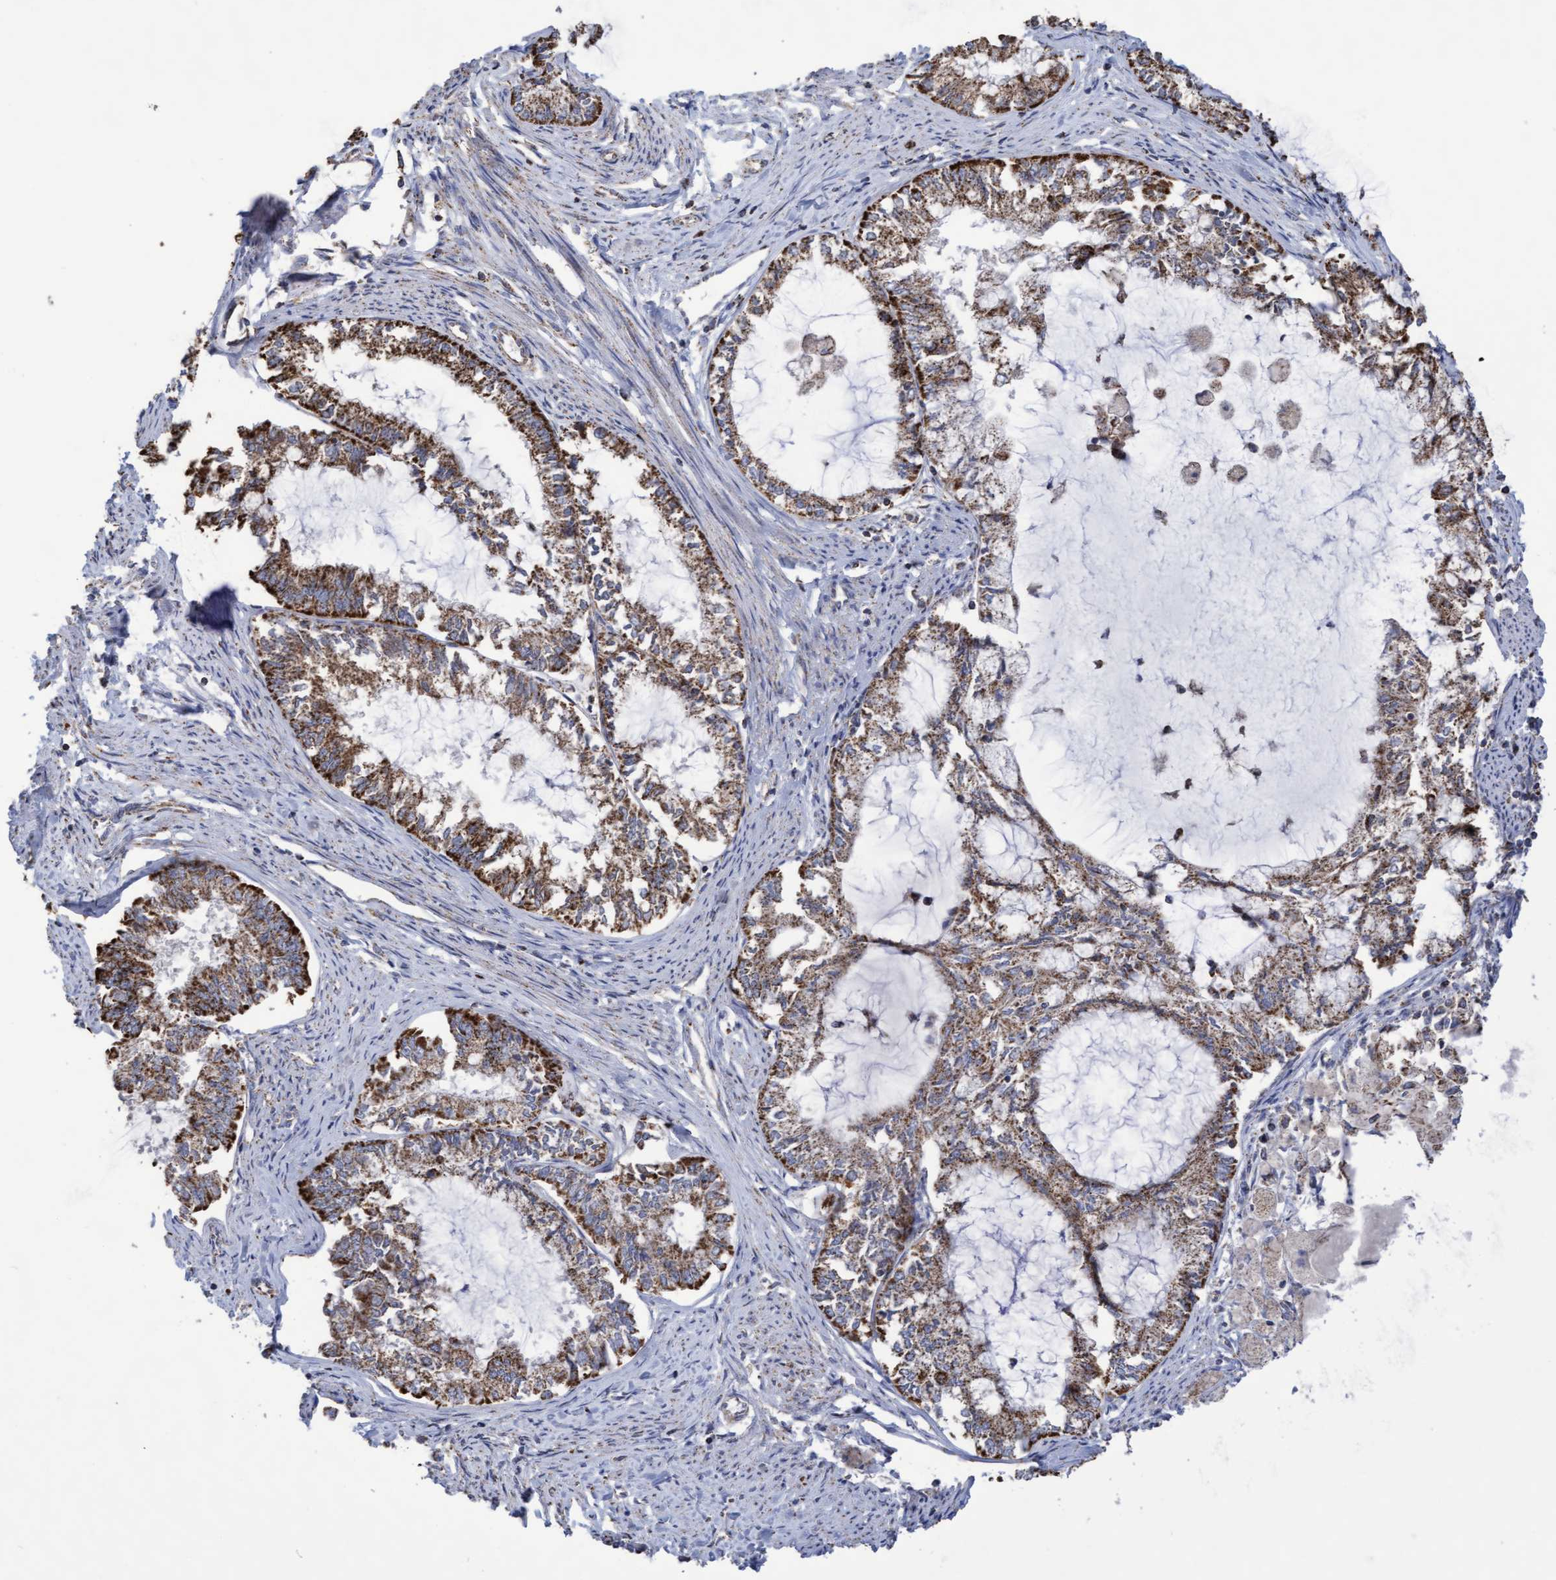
{"staining": {"intensity": "strong", "quantity": ">75%", "location": "cytoplasmic/membranous"}, "tissue": "endometrial cancer", "cell_type": "Tumor cells", "image_type": "cancer", "snomed": [{"axis": "morphology", "description": "Adenocarcinoma, NOS"}, {"axis": "topography", "description": "Endometrium"}], "caption": "About >75% of tumor cells in human endometrial adenocarcinoma display strong cytoplasmic/membranous protein expression as visualized by brown immunohistochemical staining.", "gene": "COBL", "patient": {"sex": "female", "age": 86}}